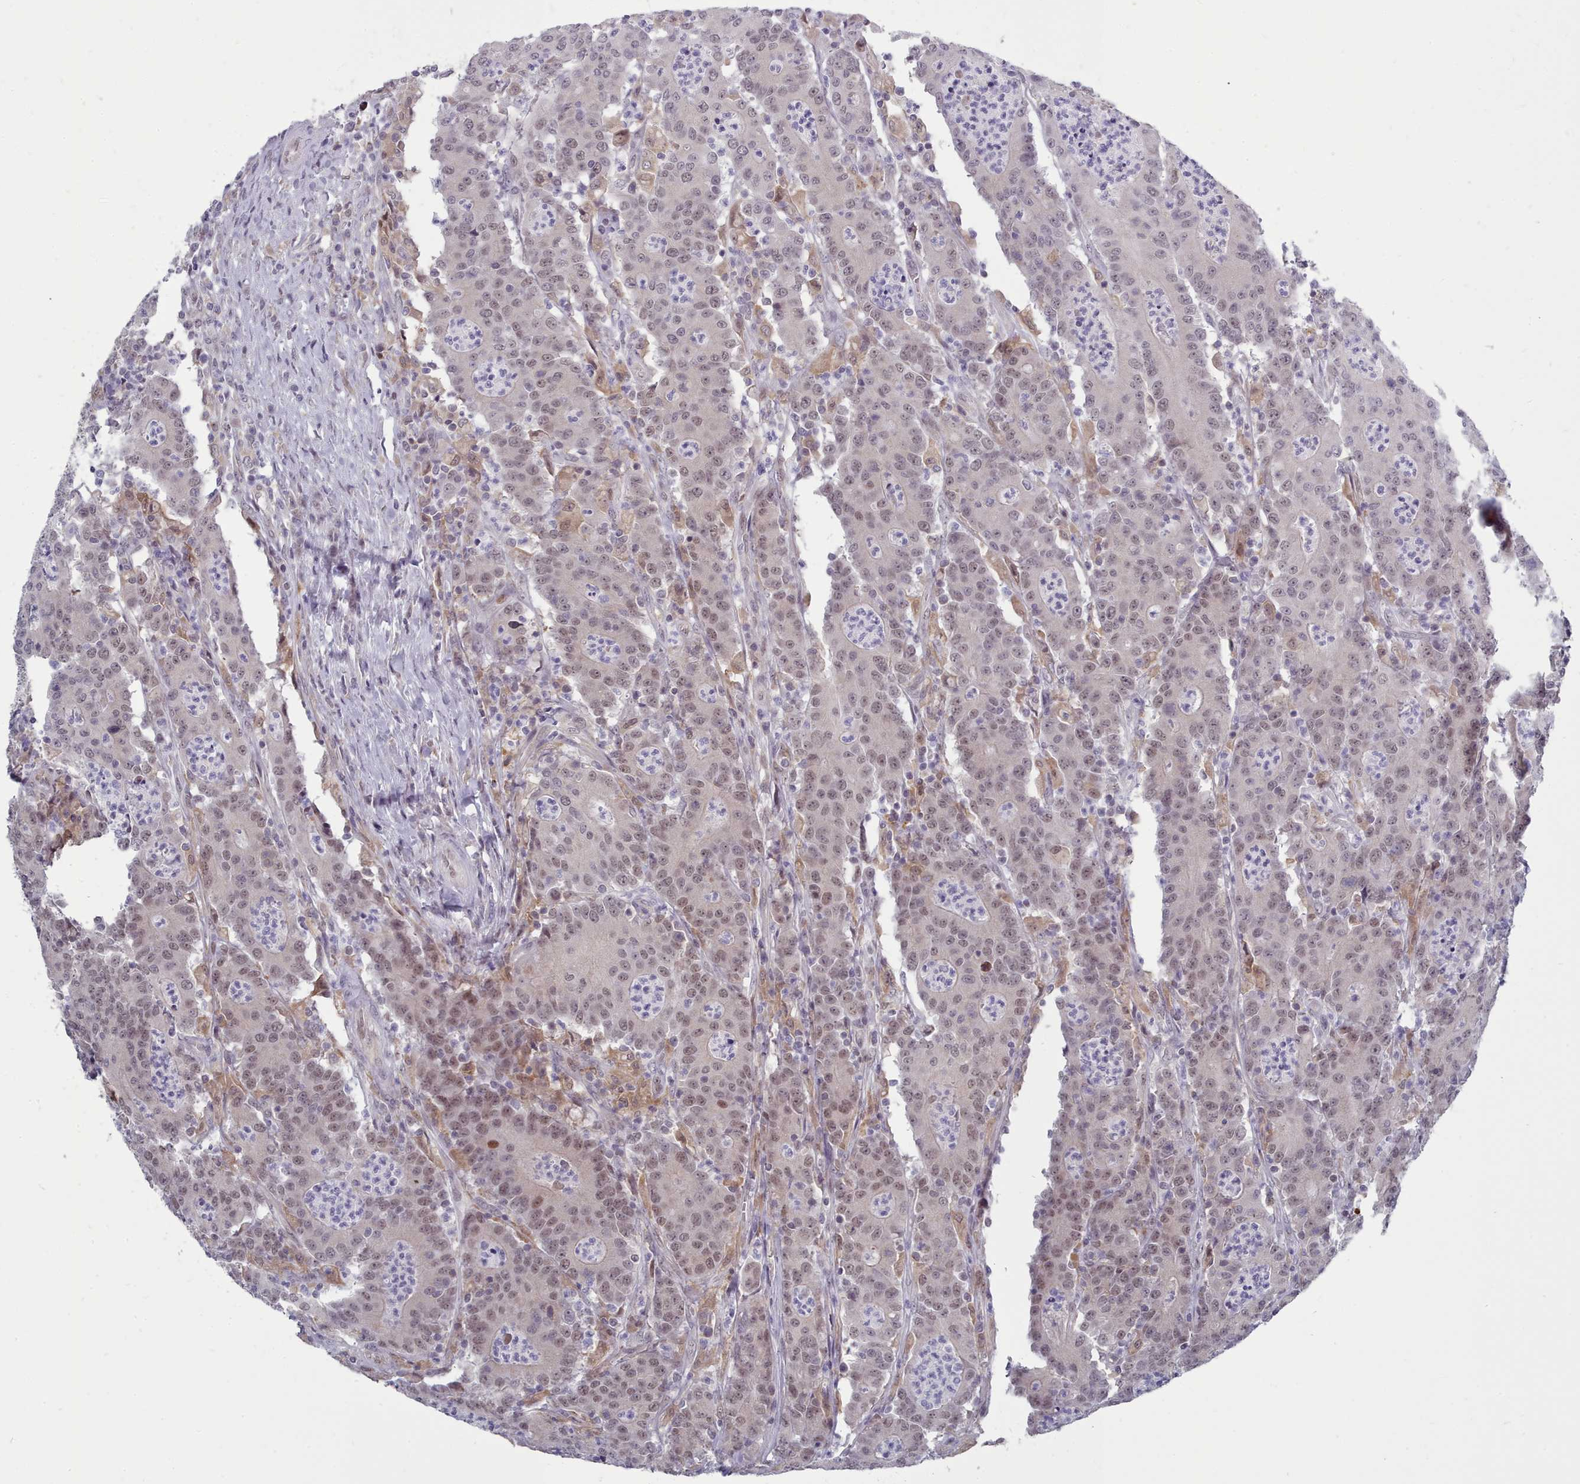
{"staining": {"intensity": "weak", "quantity": "25%-75%", "location": "nuclear"}, "tissue": "colorectal cancer", "cell_type": "Tumor cells", "image_type": "cancer", "snomed": [{"axis": "morphology", "description": "Adenocarcinoma, NOS"}, {"axis": "topography", "description": "Colon"}], "caption": "About 25%-75% of tumor cells in colorectal adenocarcinoma display weak nuclear protein staining as visualized by brown immunohistochemical staining.", "gene": "GINS1", "patient": {"sex": "male", "age": 83}}